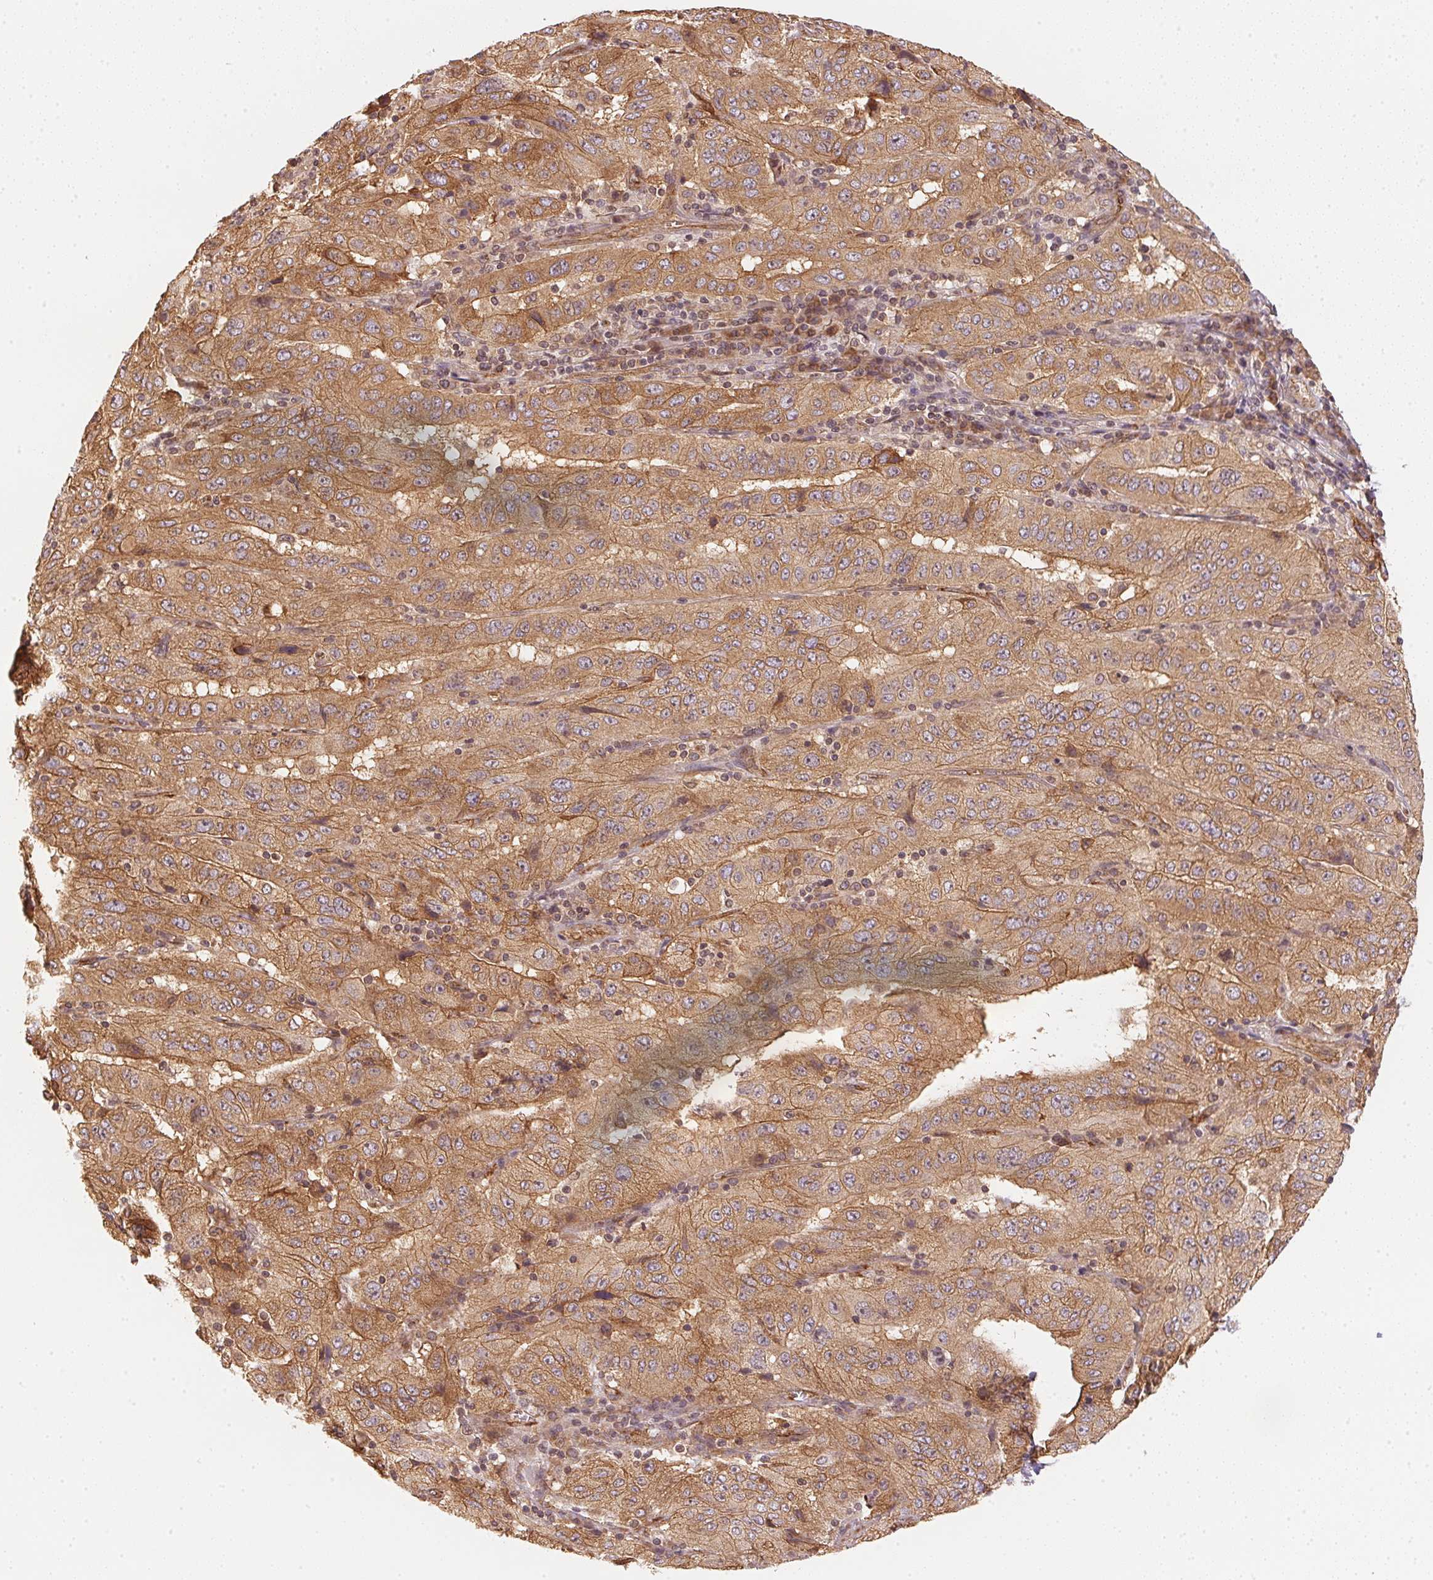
{"staining": {"intensity": "moderate", "quantity": ">75%", "location": "cytoplasmic/membranous"}, "tissue": "pancreatic cancer", "cell_type": "Tumor cells", "image_type": "cancer", "snomed": [{"axis": "morphology", "description": "Adenocarcinoma, NOS"}, {"axis": "topography", "description": "Pancreas"}], "caption": "IHC micrograph of human adenocarcinoma (pancreatic) stained for a protein (brown), which demonstrates medium levels of moderate cytoplasmic/membranous positivity in about >75% of tumor cells.", "gene": "STRN4", "patient": {"sex": "male", "age": 63}}